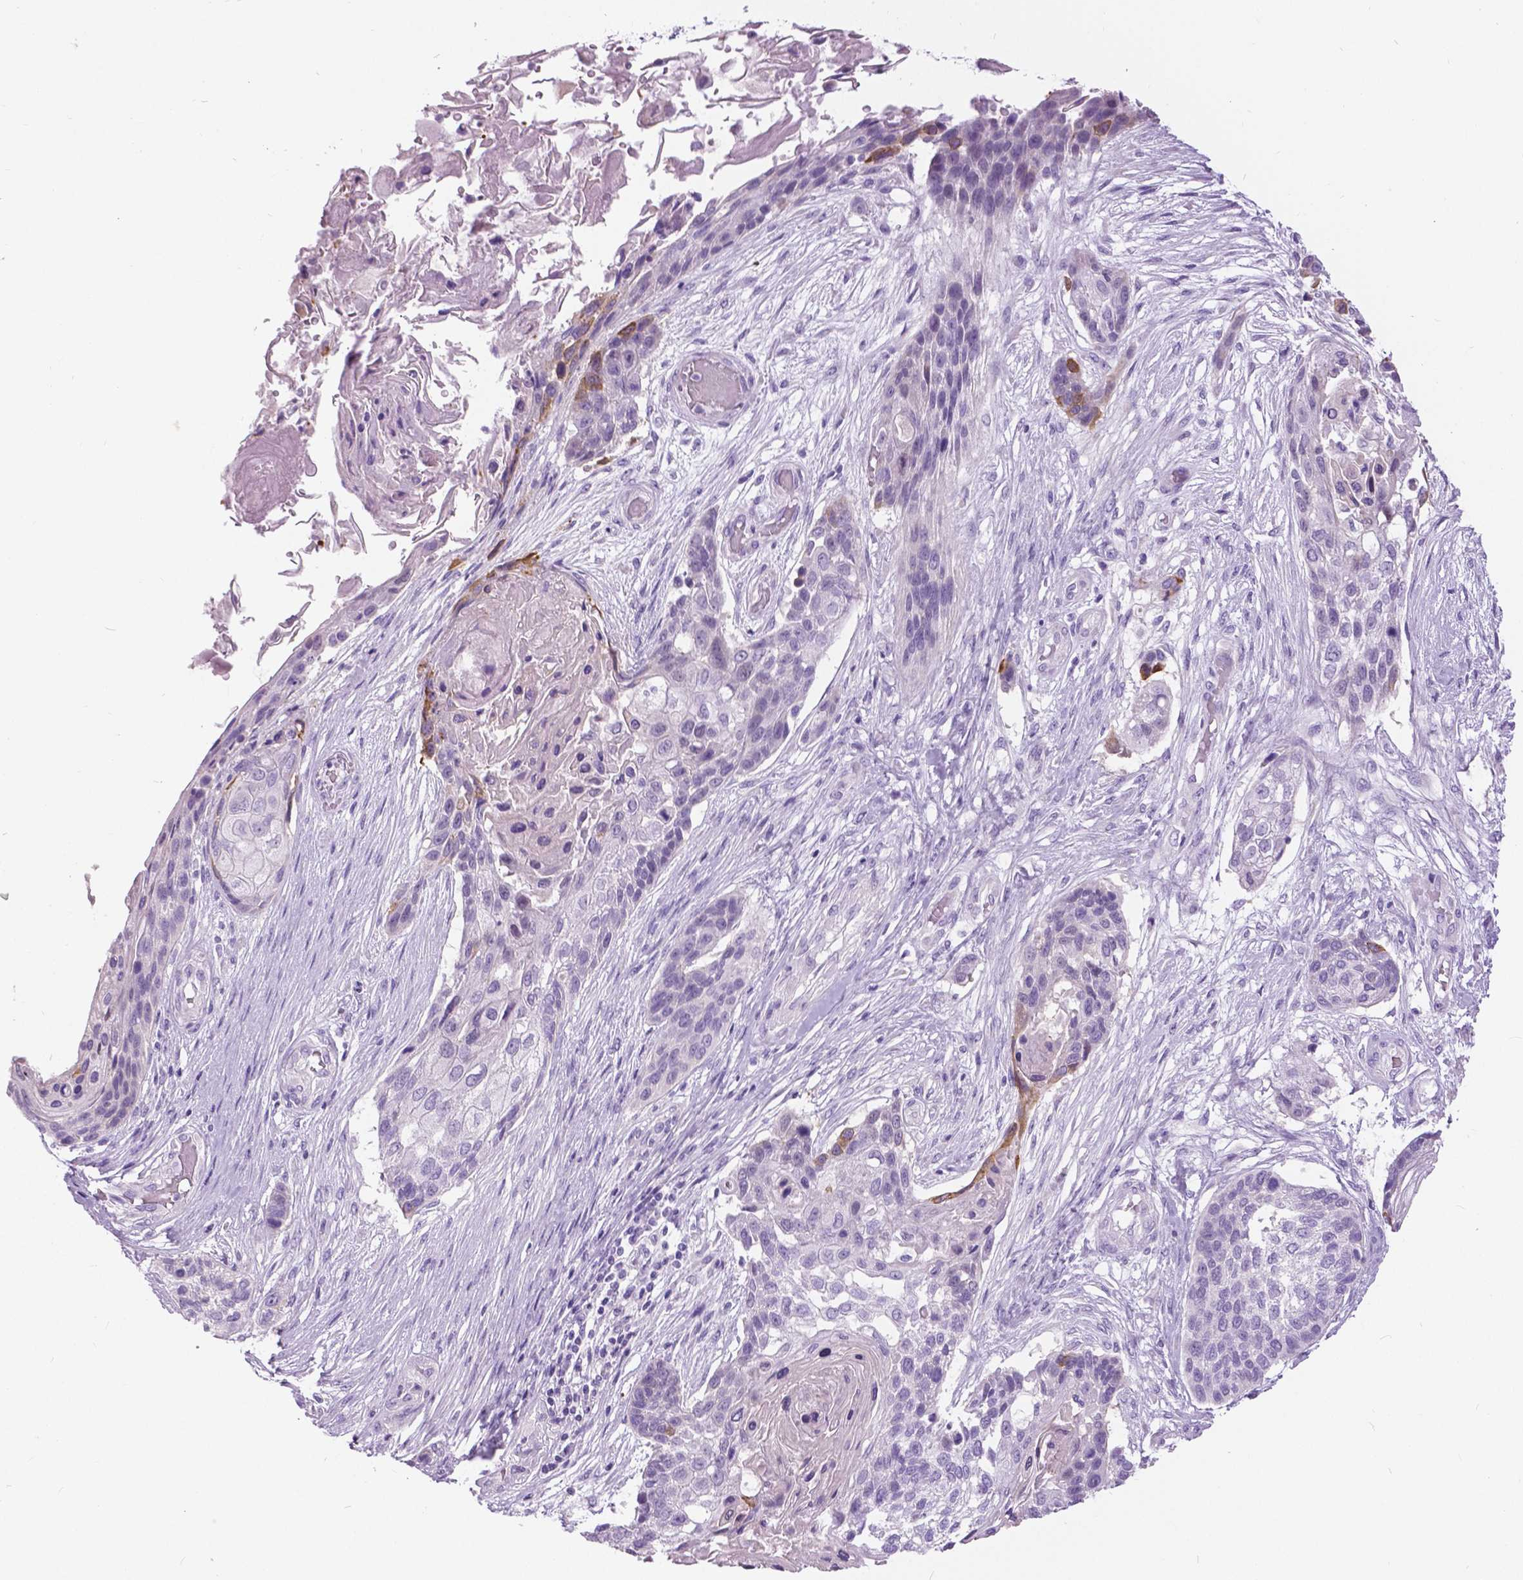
{"staining": {"intensity": "moderate", "quantity": "<25%", "location": "cytoplasmic/membranous"}, "tissue": "lung cancer", "cell_type": "Tumor cells", "image_type": "cancer", "snomed": [{"axis": "morphology", "description": "Squamous cell carcinoma, NOS"}, {"axis": "topography", "description": "Lung"}], "caption": "Protein analysis of lung cancer (squamous cell carcinoma) tissue reveals moderate cytoplasmic/membranous expression in approximately <25% of tumor cells.", "gene": "TP53TG5", "patient": {"sex": "male", "age": 69}}